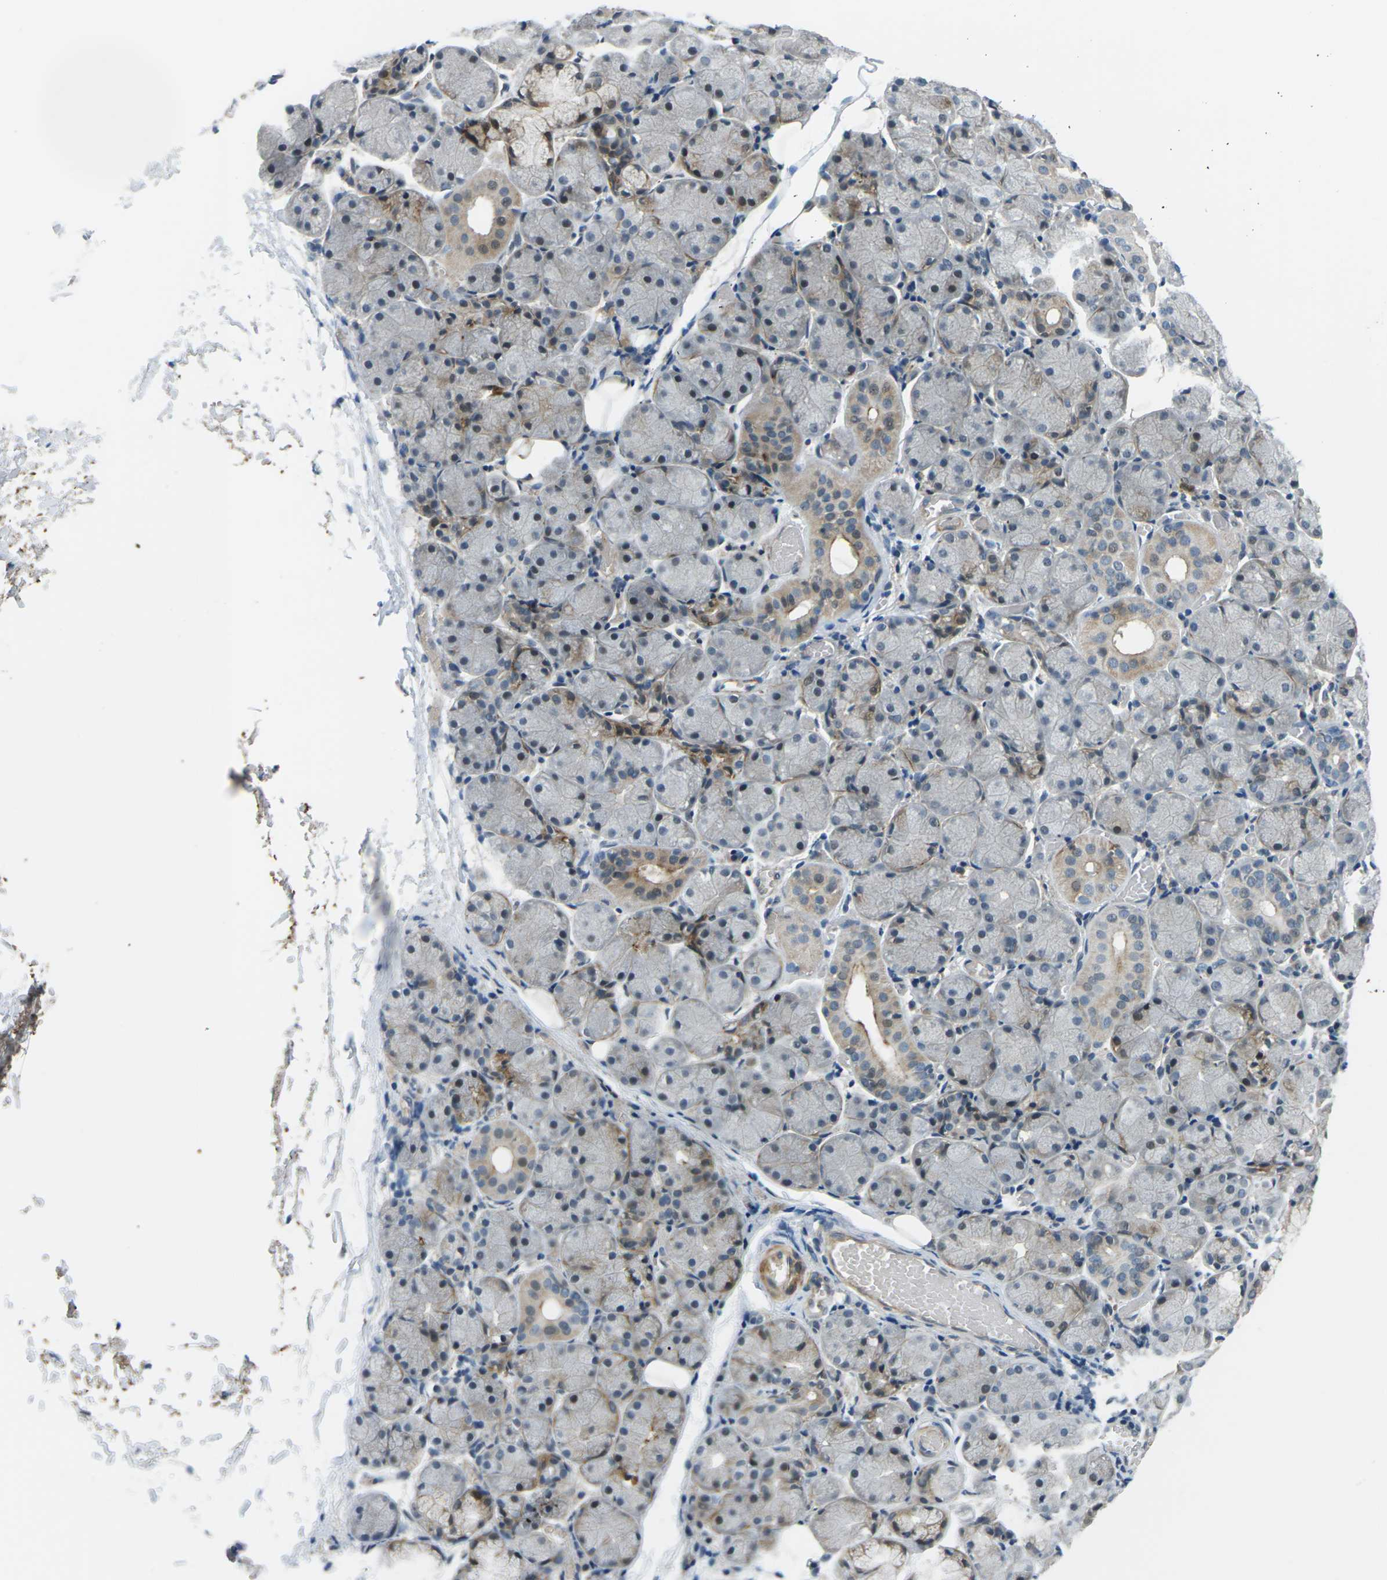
{"staining": {"intensity": "weak", "quantity": "25%-75%", "location": "cytoplasmic/membranous"}, "tissue": "salivary gland", "cell_type": "Glandular cells", "image_type": "normal", "snomed": [{"axis": "morphology", "description": "Normal tissue, NOS"}, {"axis": "topography", "description": "Salivary gland"}], "caption": "Brown immunohistochemical staining in unremarkable human salivary gland reveals weak cytoplasmic/membranous positivity in approximately 25%-75% of glandular cells.", "gene": "SLC13A3", "patient": {"sex": "female", "age": 24}}